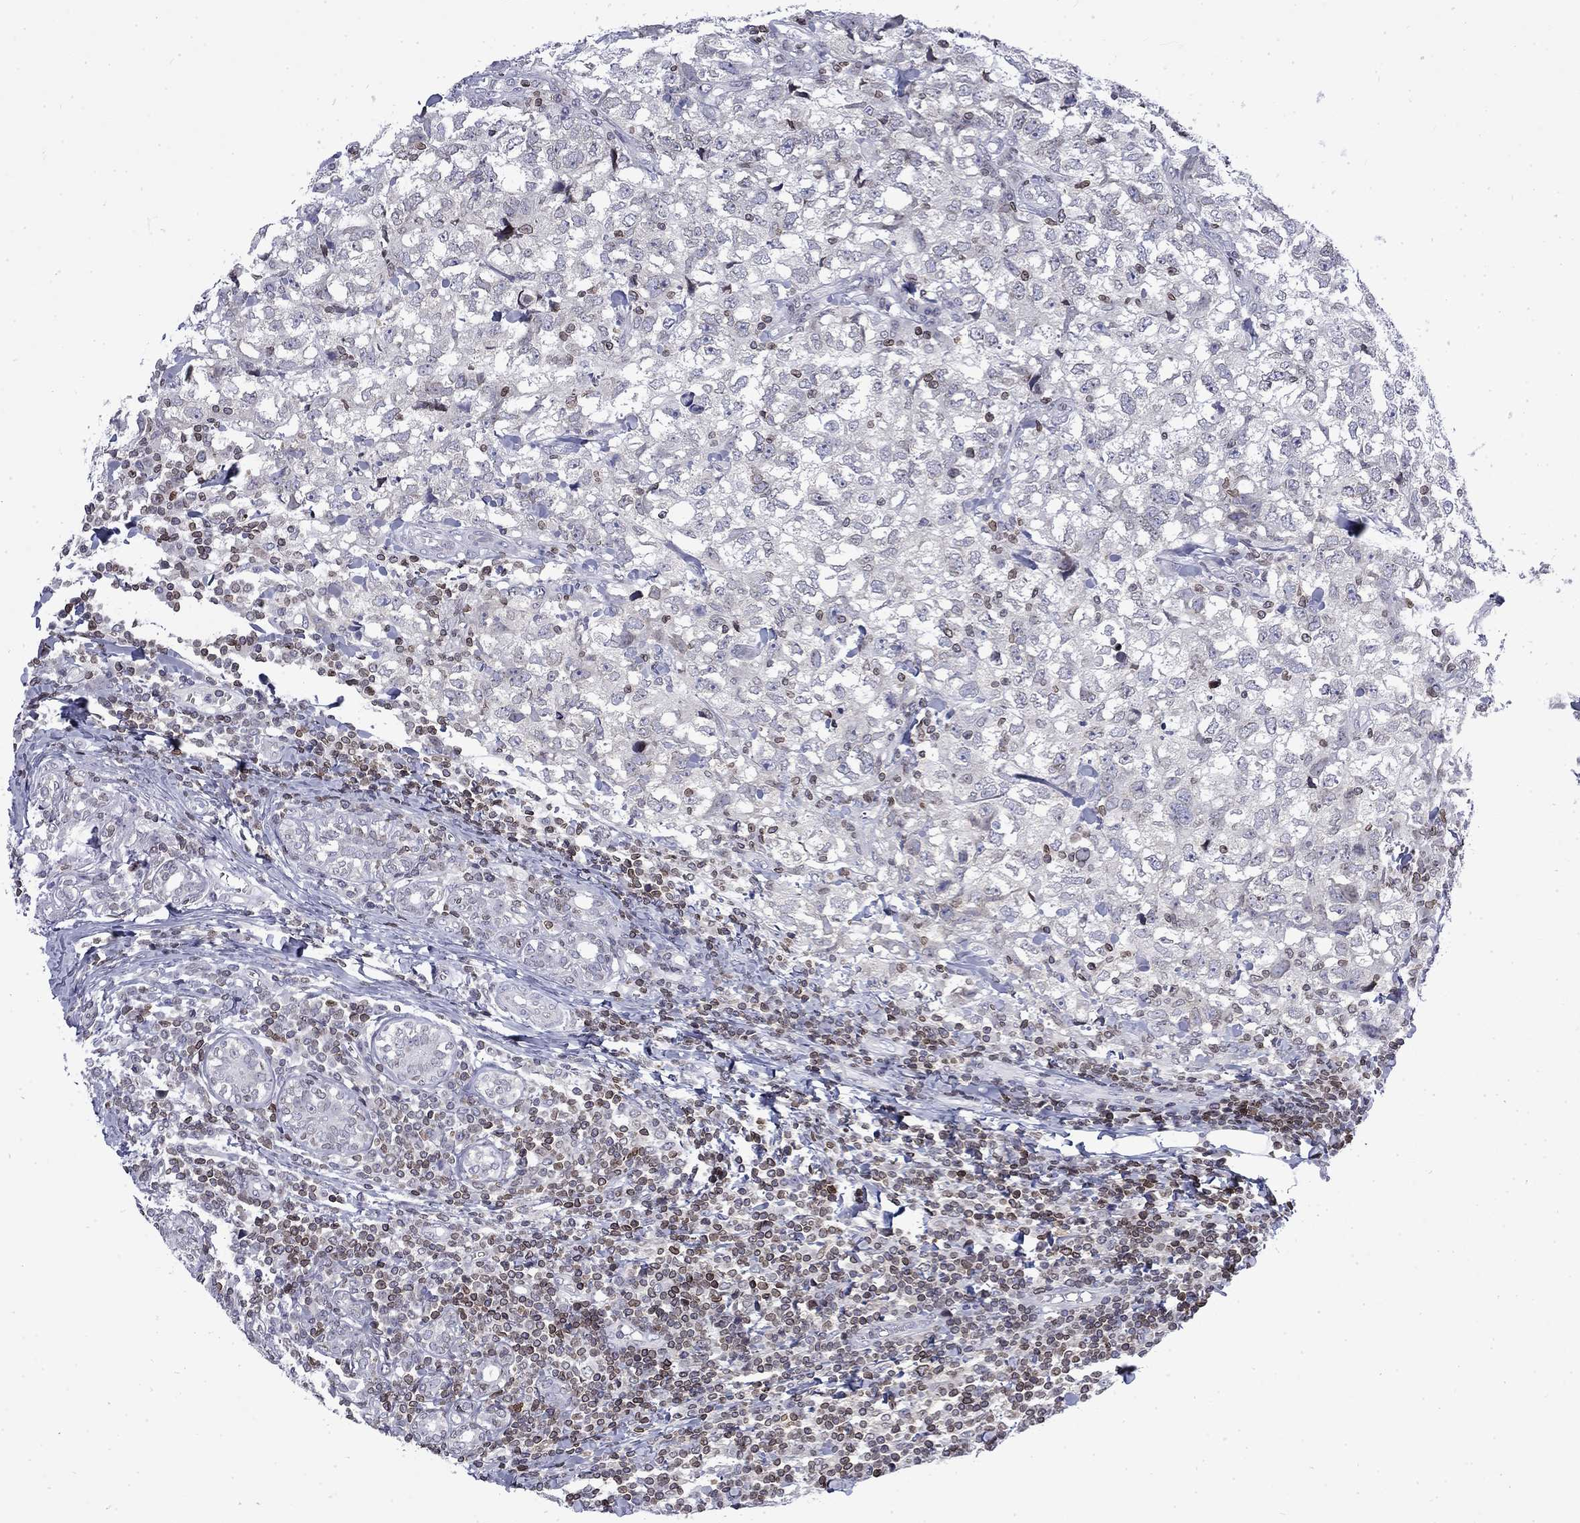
{"staining": {"intensity": "negative", "quantity": "none", "location": "none"}, "tissue": "breast cancer", "cell_type": "Tumor cells", "image_type": "cancer", "snomed": [{"axis": "morphology", "description": "Duct carcinoma"}, {"axis": "topography", "description": "Breast"}], "caption": "Immunohistochemistry micrograph of human intraductal carcinoma (breast) stained for a protein (brown), which exhibits no staining in tumor cells. (Immunohistochemistry, brightfield microscopy, high magnification).", "gene": "SLA", "patient": {"sex": "female", "age": 30}}